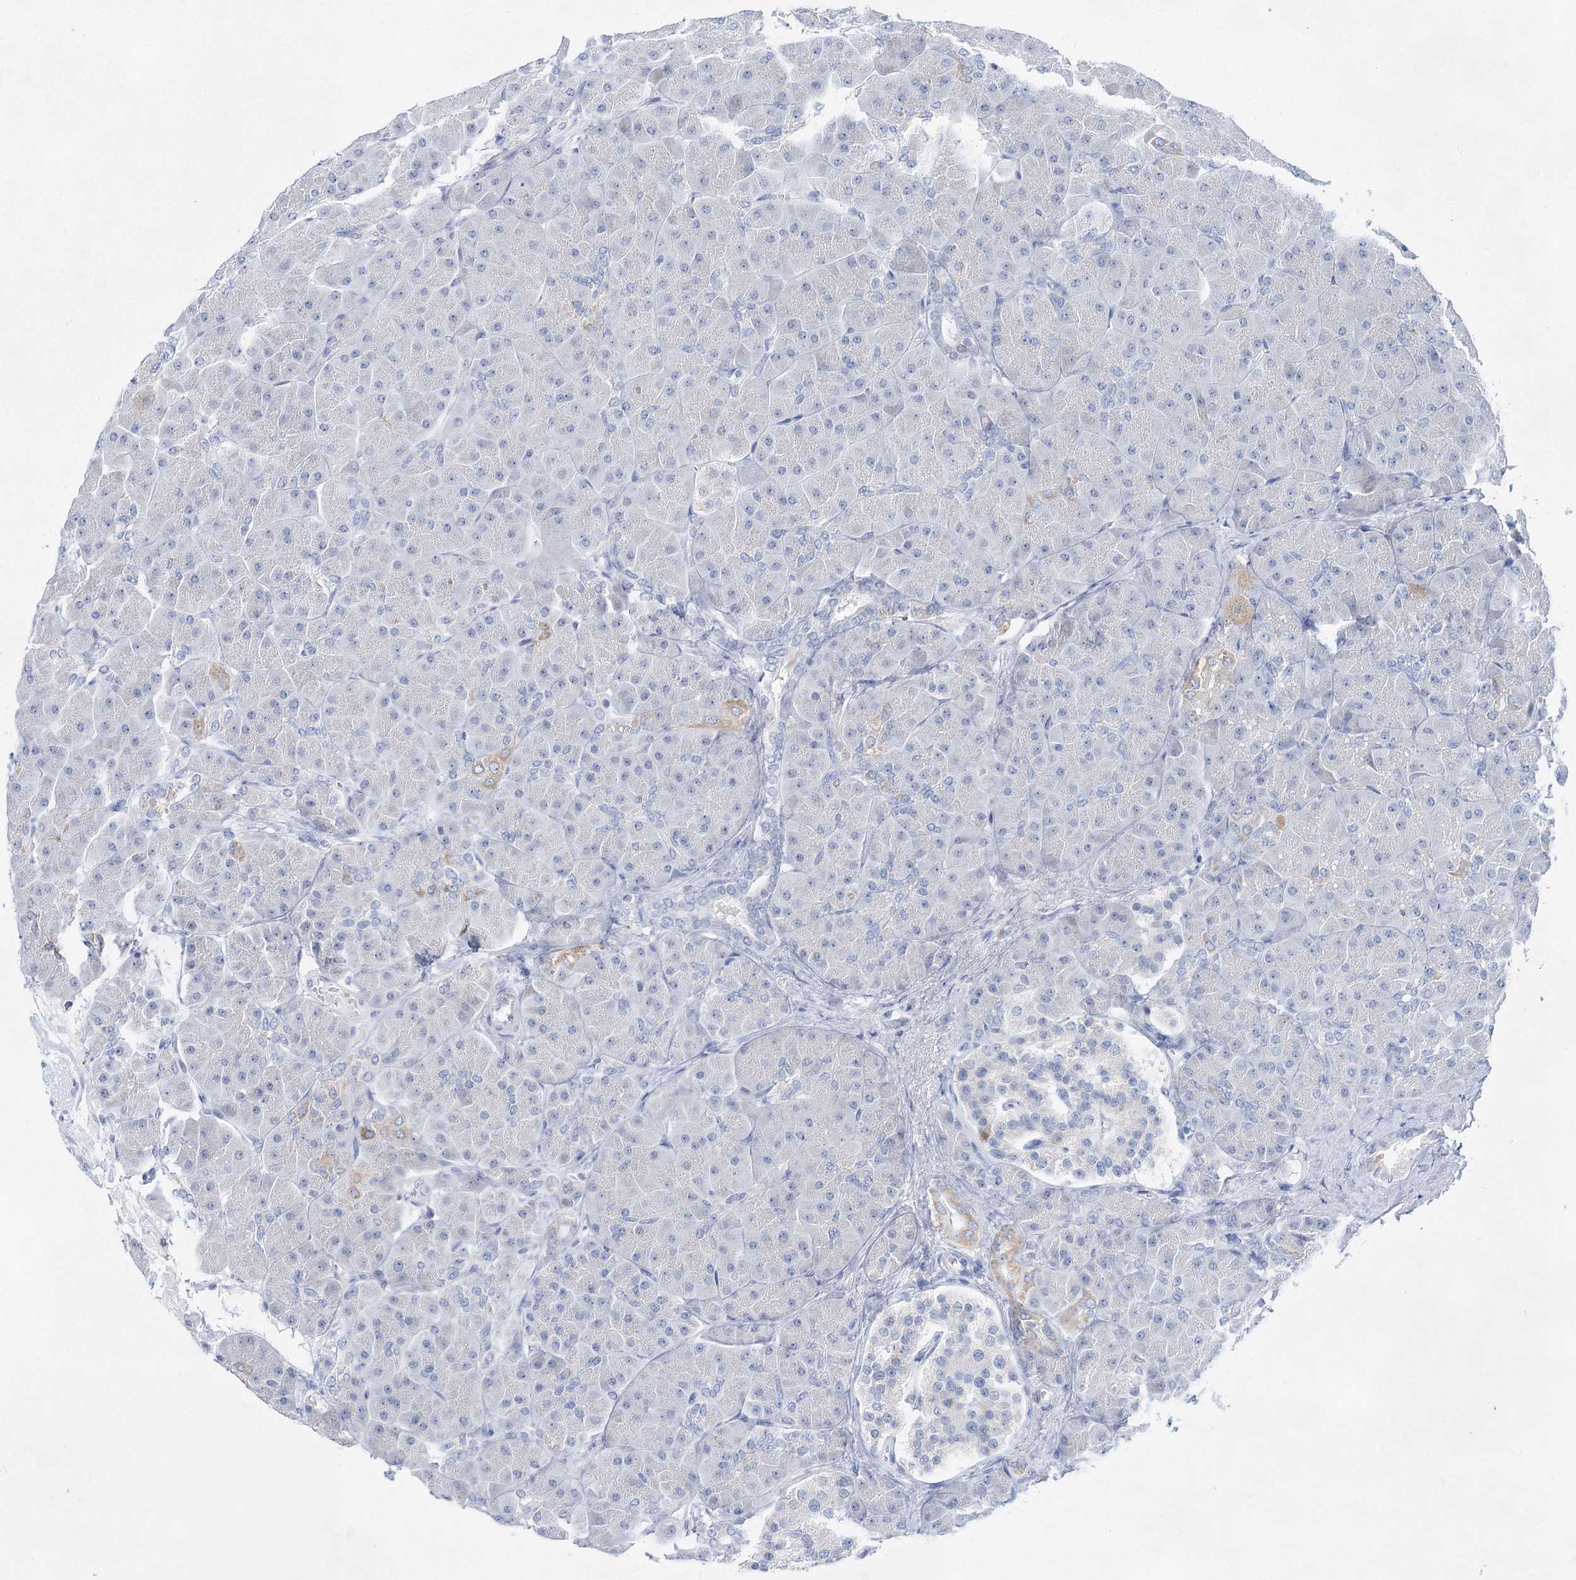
{"staining": {"intensity": "weak", "quantity": "<25%", "location": "cytoplasmic/membranous"}, "tissue": "pancreas", "cell_type": "Exocrine glandular cells", "image_type": "normal", "snomed": [{"axis": "morphology", "description": "Normal tissue, NOS"}, {"axis": "topography", "description": "Pancreas"}], "caption": "The histopathology image demonstrates no staining of exocrine glandular cells in benign pancreas. (DAB (3,3'-diaminobenzidine) IHC with hematoxylin counter stain).", "gene": "BPHL", "patient": {"sex": "male", "age": 66}}